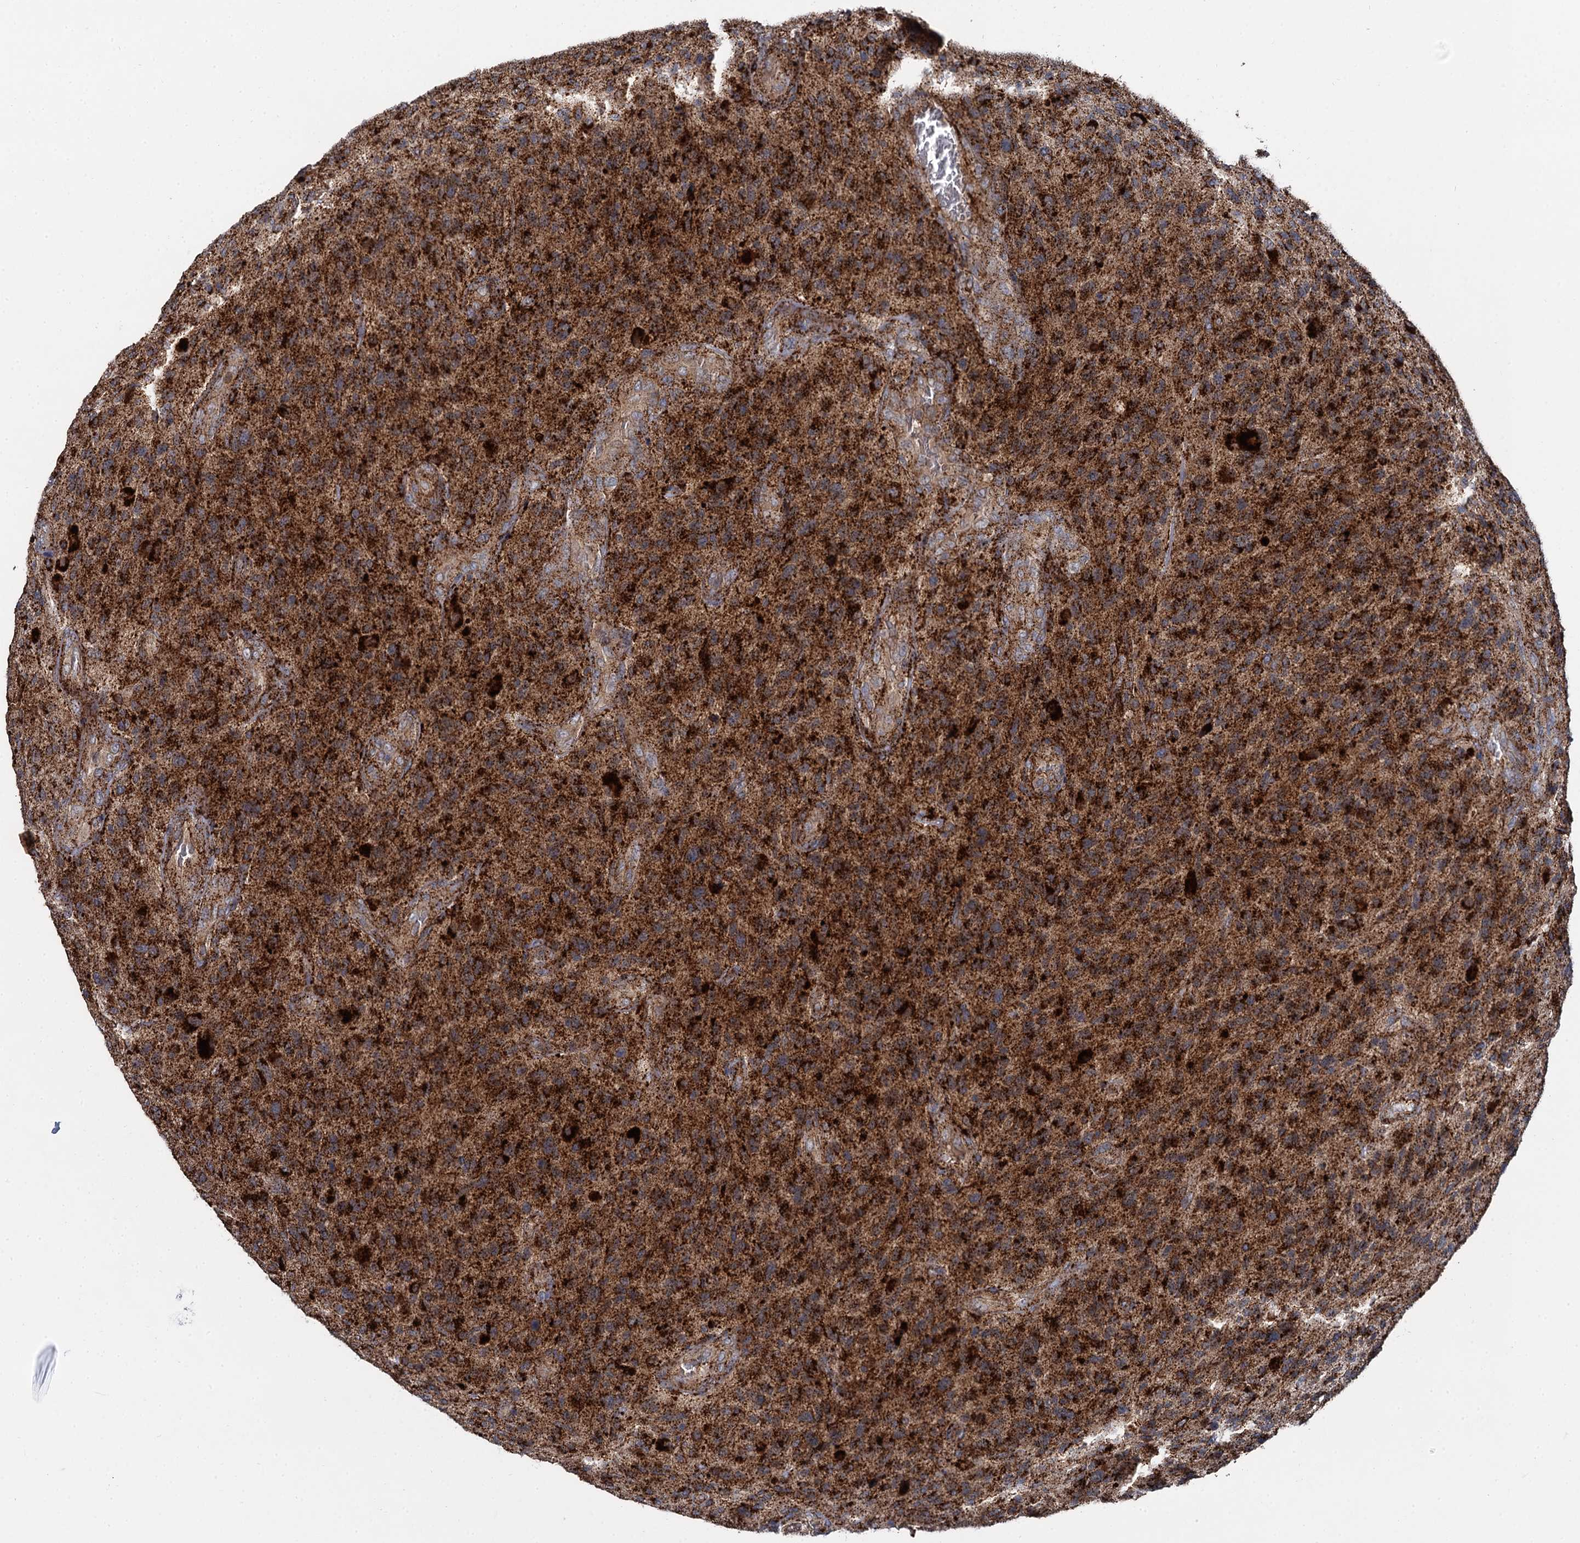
{"staining": {"intensity": "strong", "quantity": ">75%", "location": "cytoplasmic/membranous"}, "tissue": "glioma", "cell_type": "Tumor cells", "image_type": "cancer", "snomed": [{"axis": "morphology", "description": "Glioma, malignant, High grade"}, {"axis": "topography", "description": "Brain"}], "caption": "Brown immunohistochemical staining in human glioma shows strong cytoplasmic/membranous expression in about >75% of tumor cells.", "gene": "GBA1", "patient": {"sex": "male", "age": 47}}